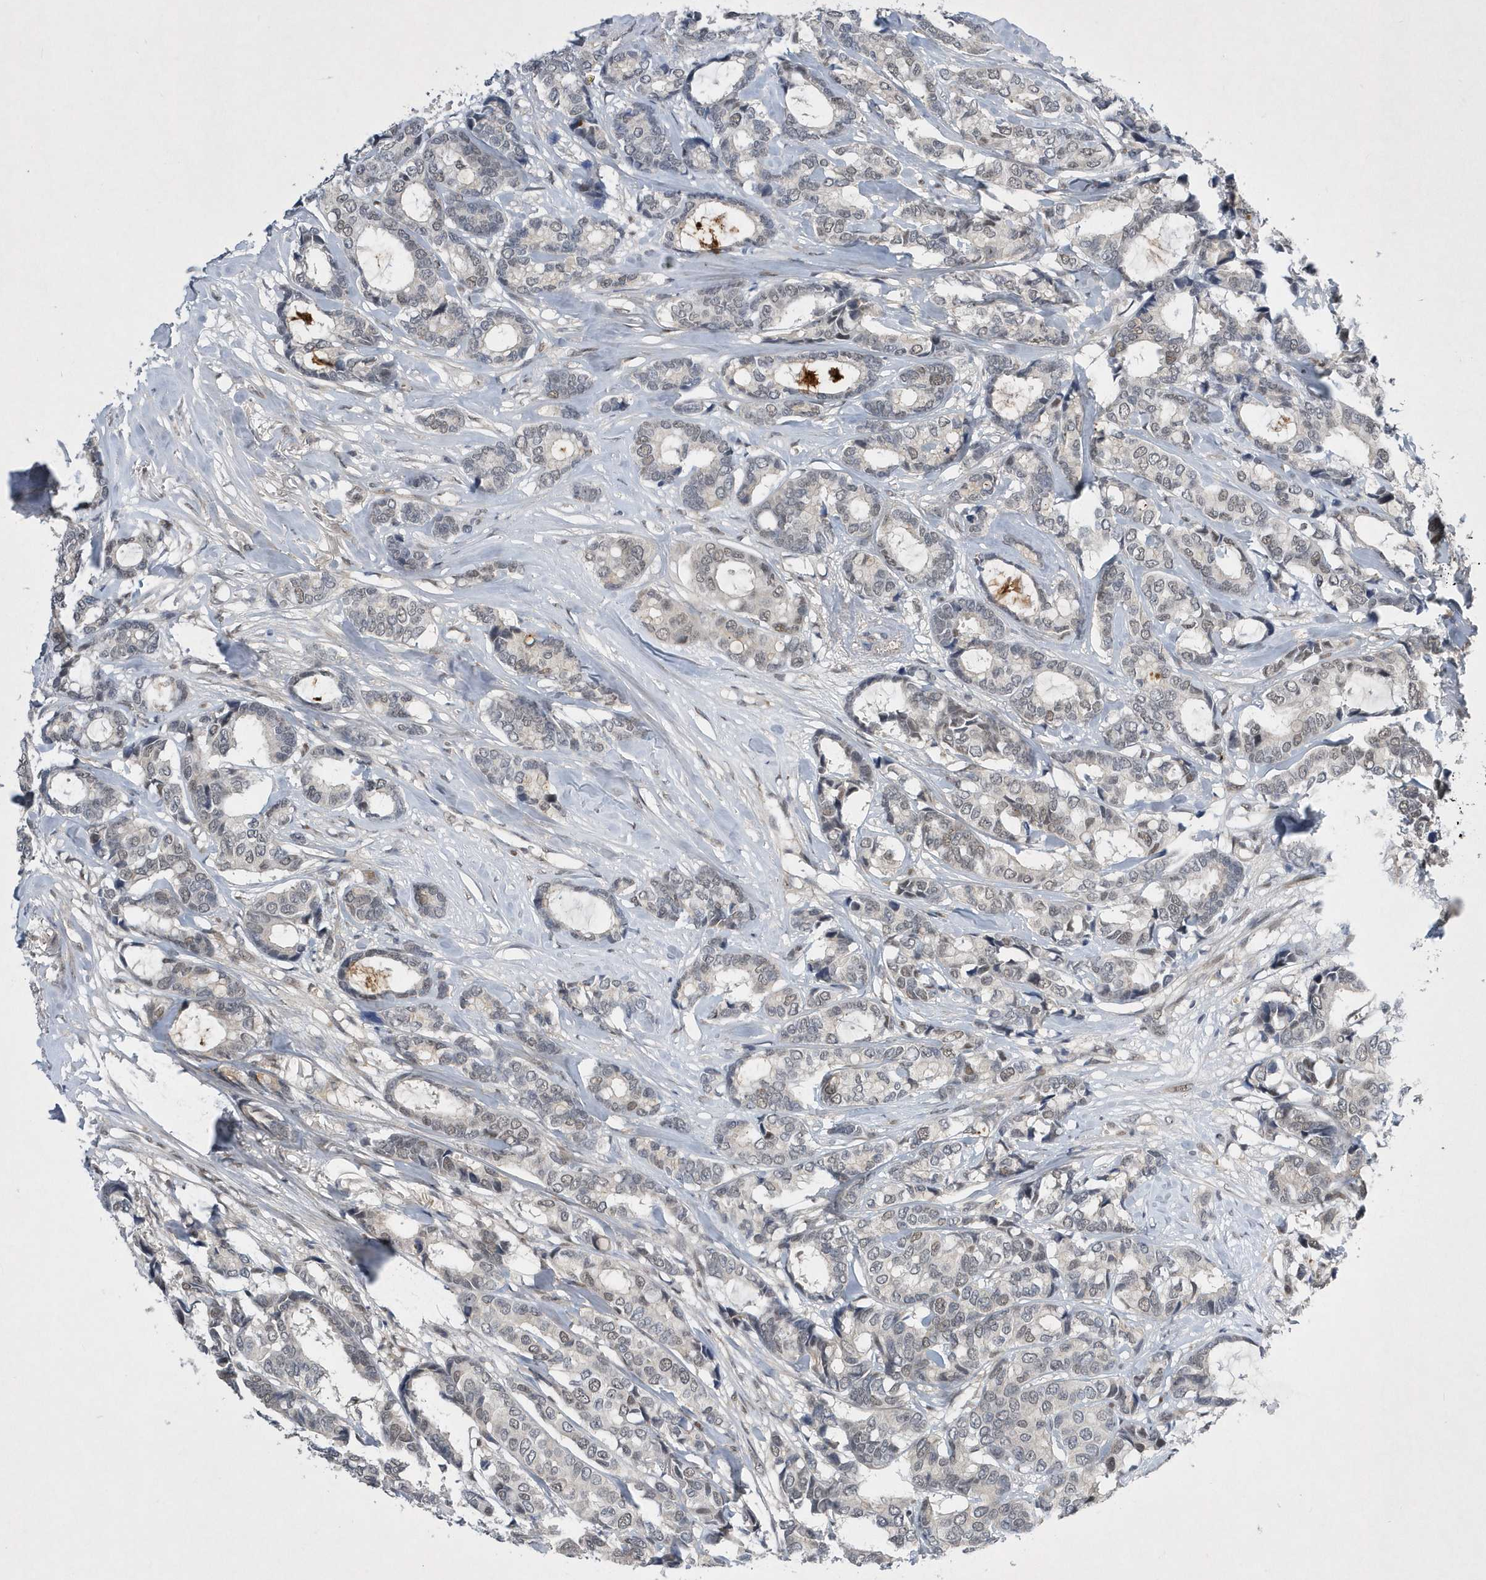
{"staining": {"intensity": "weak", "quantity": "<25%", "location": "nuclear"}, "tissue": "breast cancer", "cell_type": "Tumor cells", "image_type": "cancer", "snomed": [{"axis": "morphology", "description": "Duct carcinoma"}, {"axis": "topography", "description": "Breast"}], "caption": "This is an immunohistochemistry (IHC) photomicrograph of human breast intraductal carcinoma. There is no positivity in tumor cells.", "gene": "FAM217A", "patient": {"sex": "female", "age": 87}}